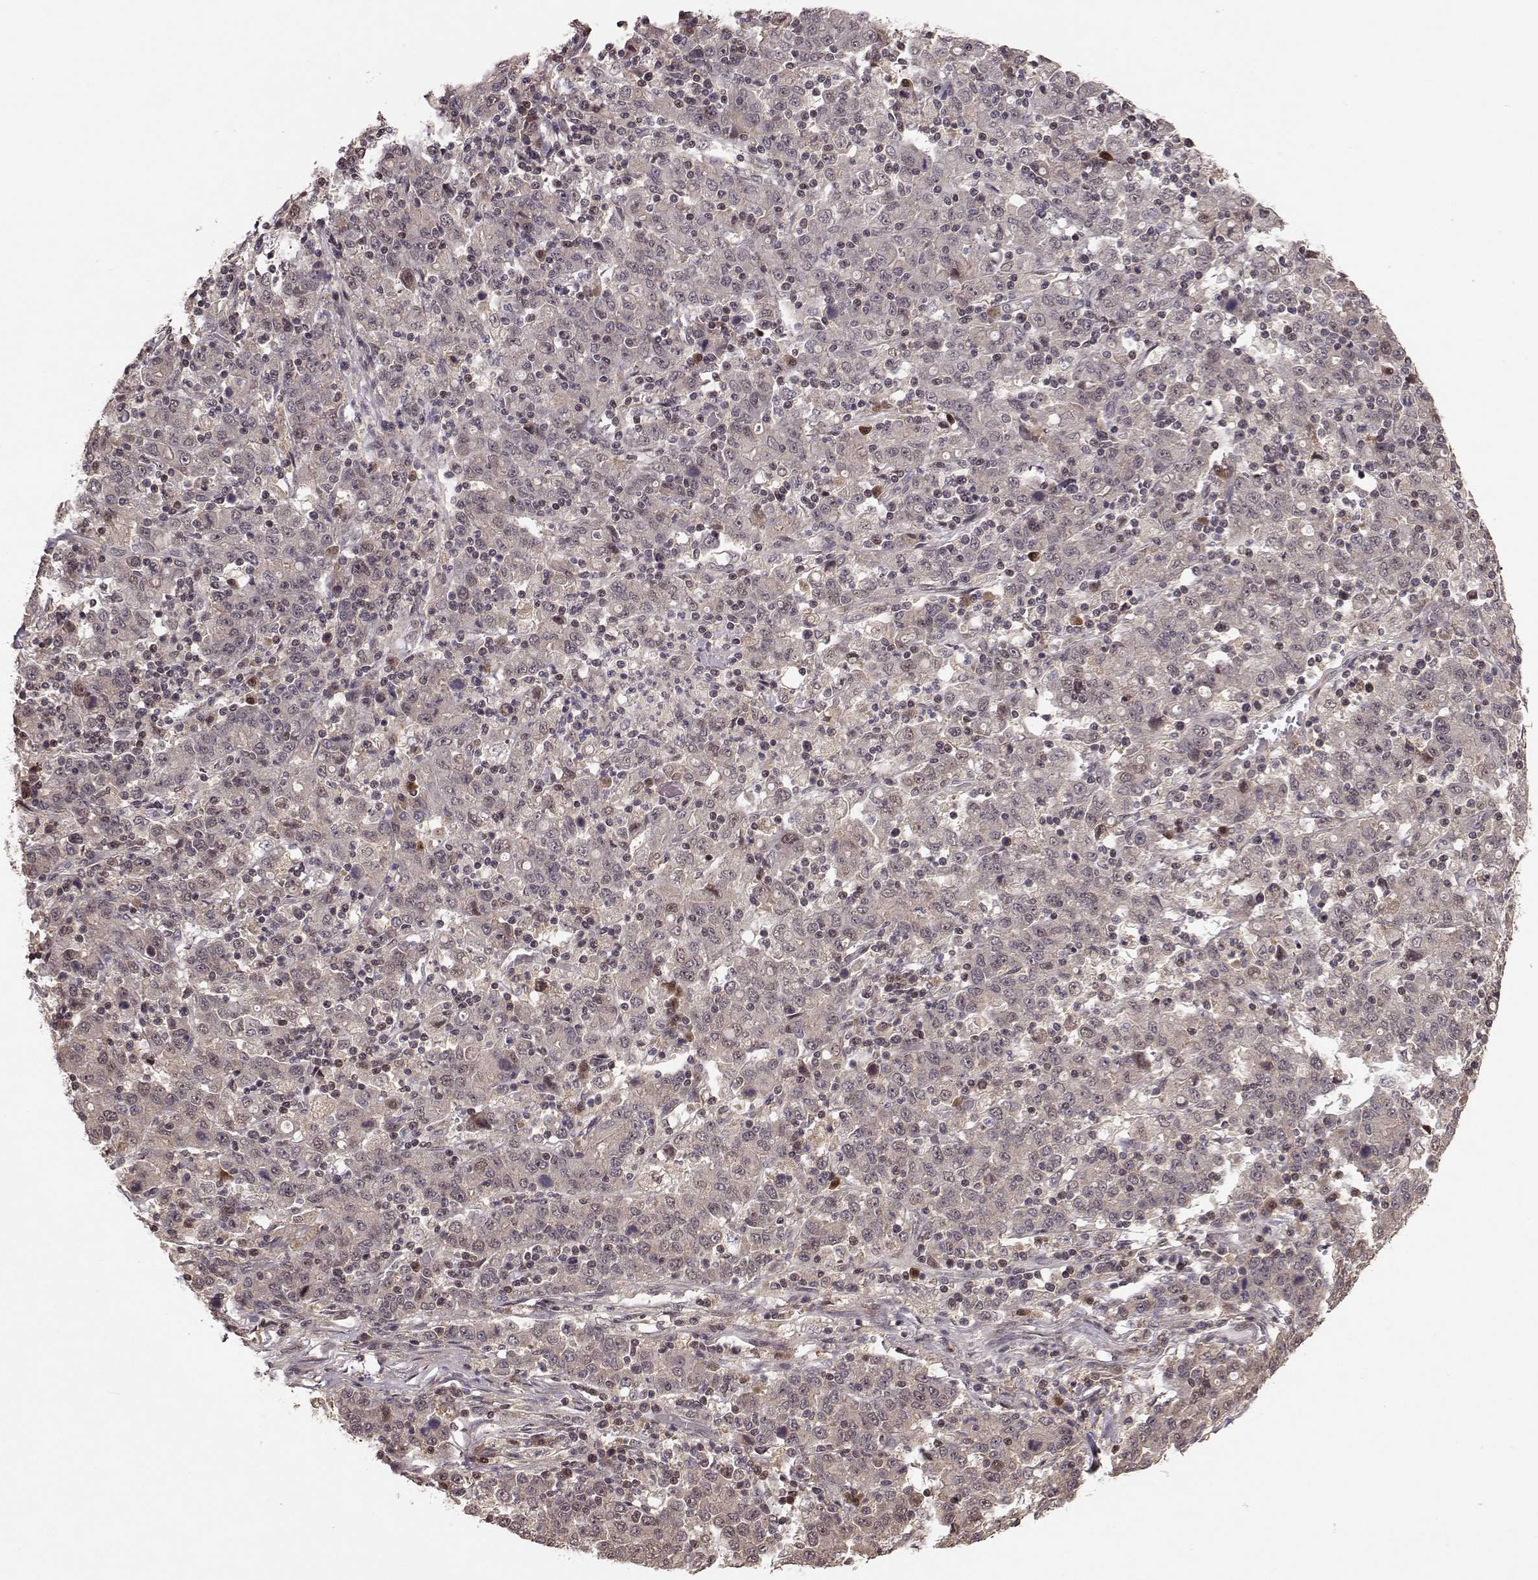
{"staining": {"intensity": "negative", "quantity": "none", "location": "none"}, "tissue": "stomach cancer", "cell_type": "Tumor cells", "image_type": "cancer", "snomed": [{"axis": "morphology", "description": "Adenocarcinoma, NOS"}, {"axis": "topography", "description": "Stomach, upper"}], "caption": "This is an IHC image of human stomach cancer (adenocarcinoma). There is no expression in tumor cells.", "gene": "PLEKHG3", "patient": {"sex": "male", "age": 69}}